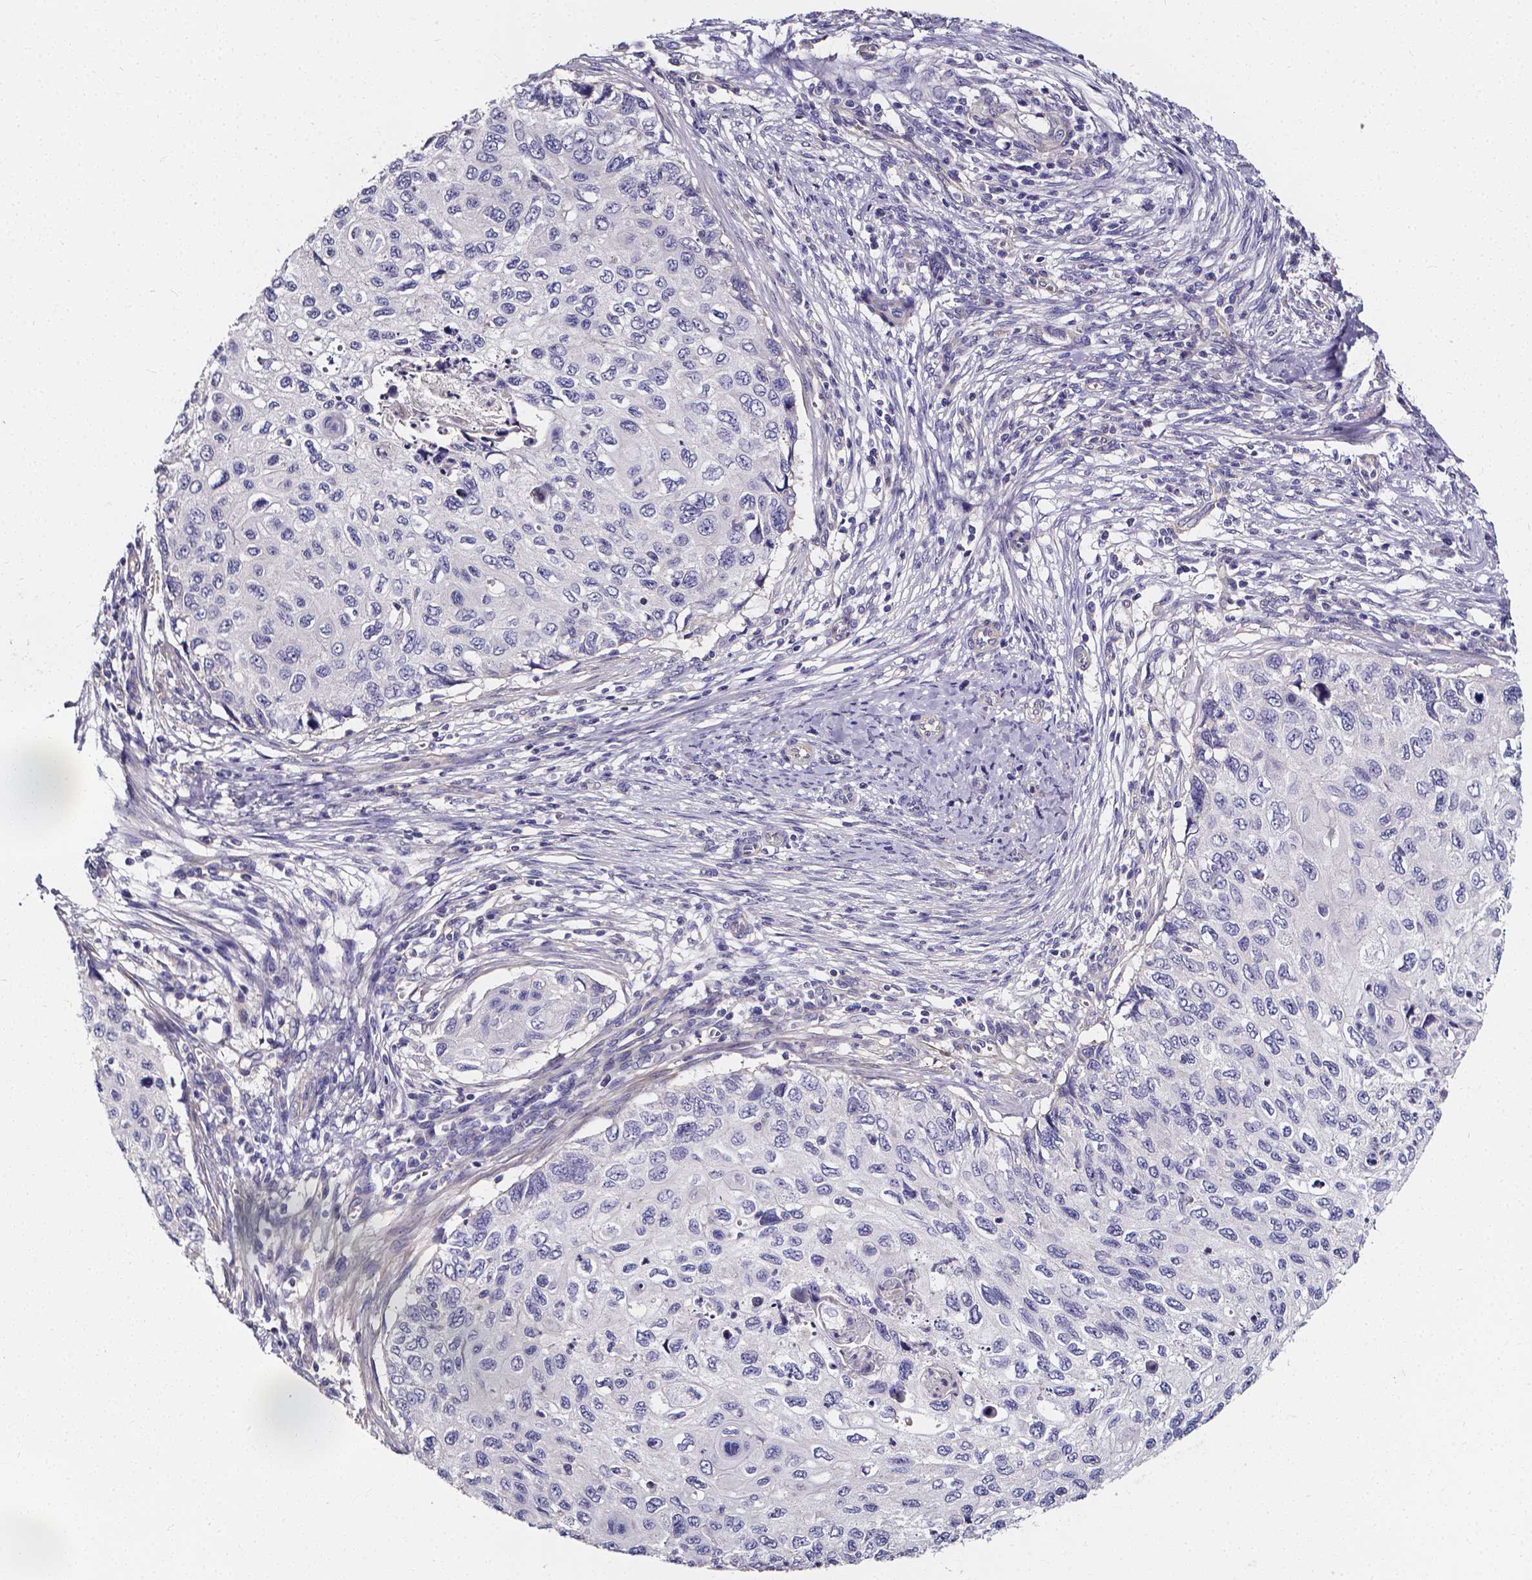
{"staining": {"intensity": "negative", "quantity": "none", "location": "none"}, "tissue": "cervical cancer", "cell_type": "Tumor cells", "image_type": "cancer", "snomed": [{"axis": "morphology", "description": "Squamous cell carcinoma, NOS"}, {"axis": "topography", "description": "Cervix"}], "caption": "An immunohistochemistry image of cervical cancer is shown. There is no staining in tumor cells of cervical cancer.", "gene": "CACNG8", "patient": {"sex": "female", "age": 70}}